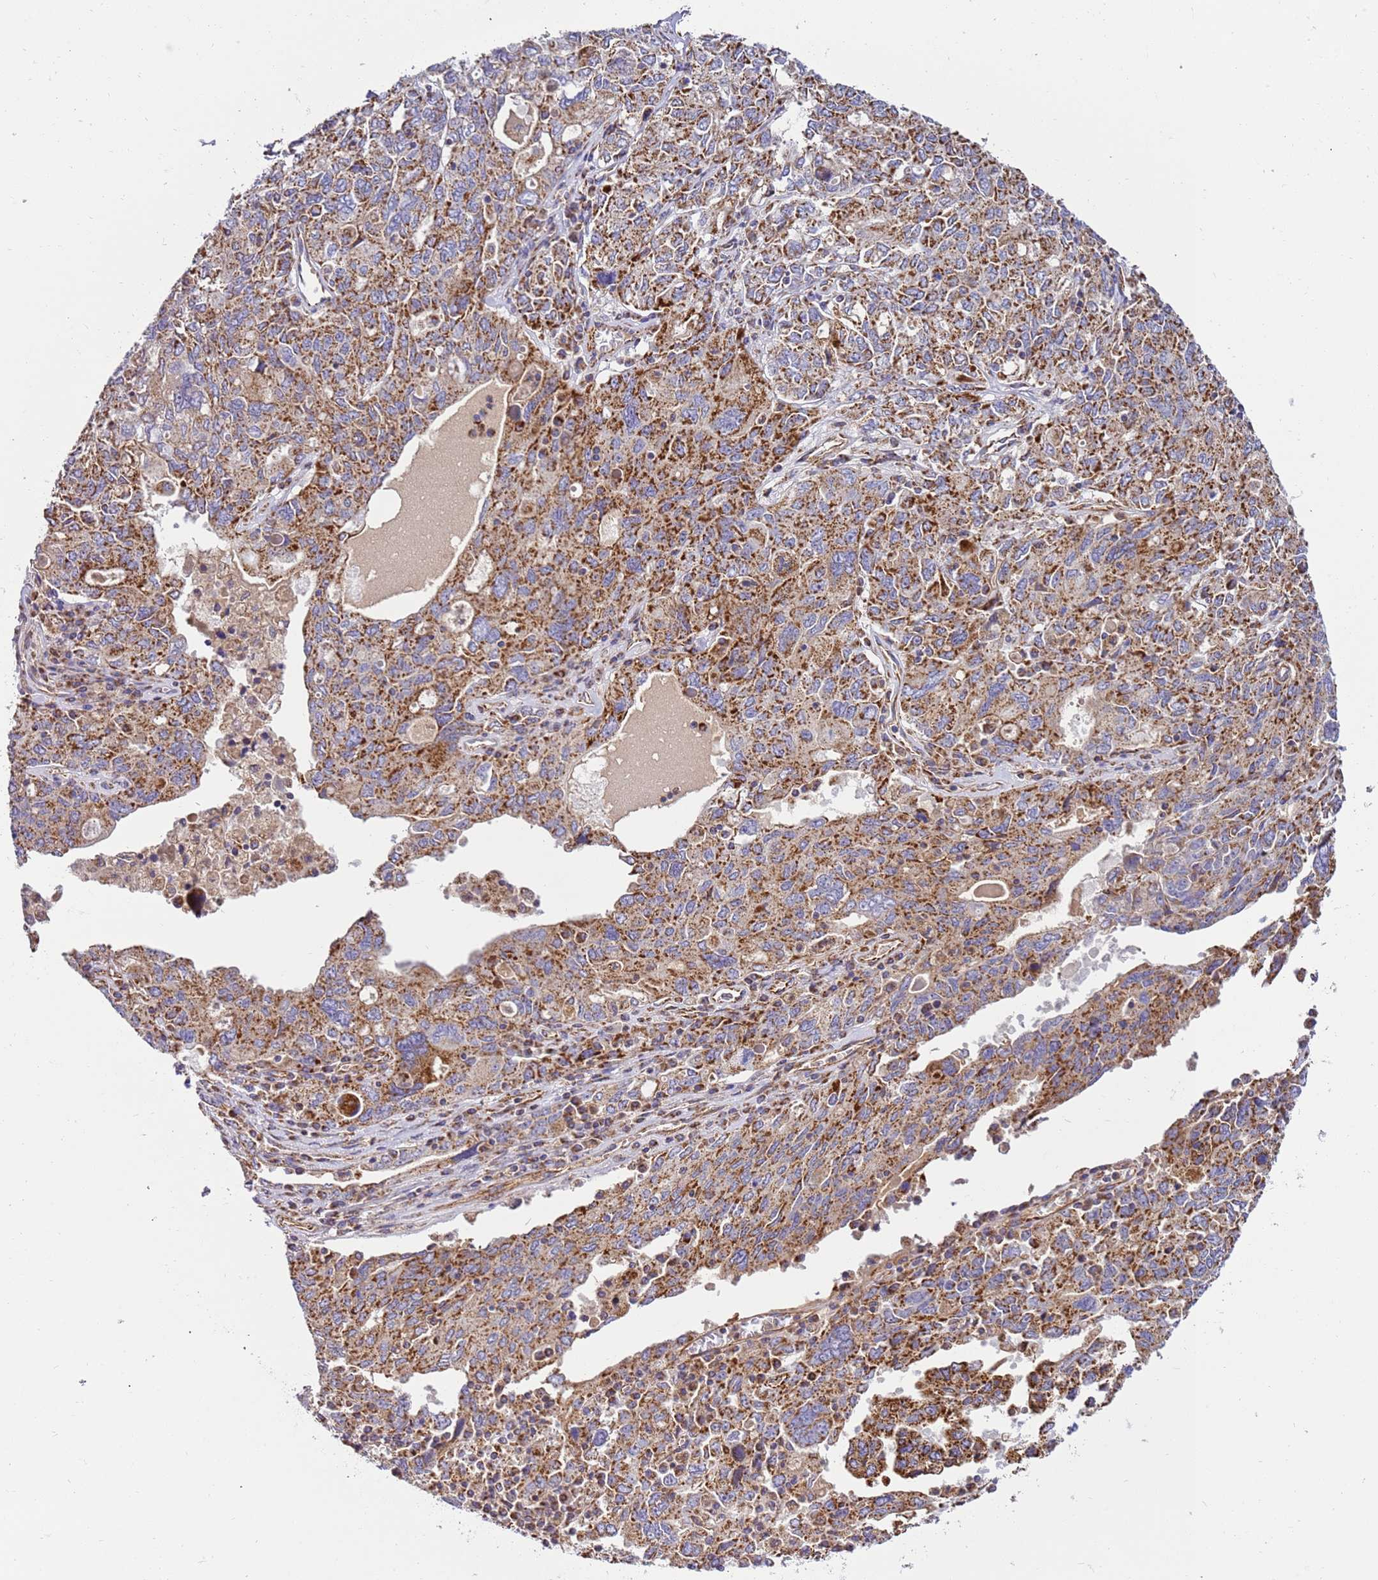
{"staining": {"intensity": "moderate", "quantity": ">75%", "location": "cytoplasmic/membranous"}, "tissue": "ovarian cancer", "cell_type": "Tumor cells", "image_type": "cancer", "snomed": [{"axis": "morphology", "description": "Carcinoma, endometroid"}, {"axis": "topography", "description": "Ovary"}], "caption": "This is a micrograph of IHC staining of endometroid carcinoma (ovarian), which shows moderate expression in the cytoplasmic/membranous of tumor cells.", "gene": "MRPL20", "patient": {"sex": "female", "age": 62}}